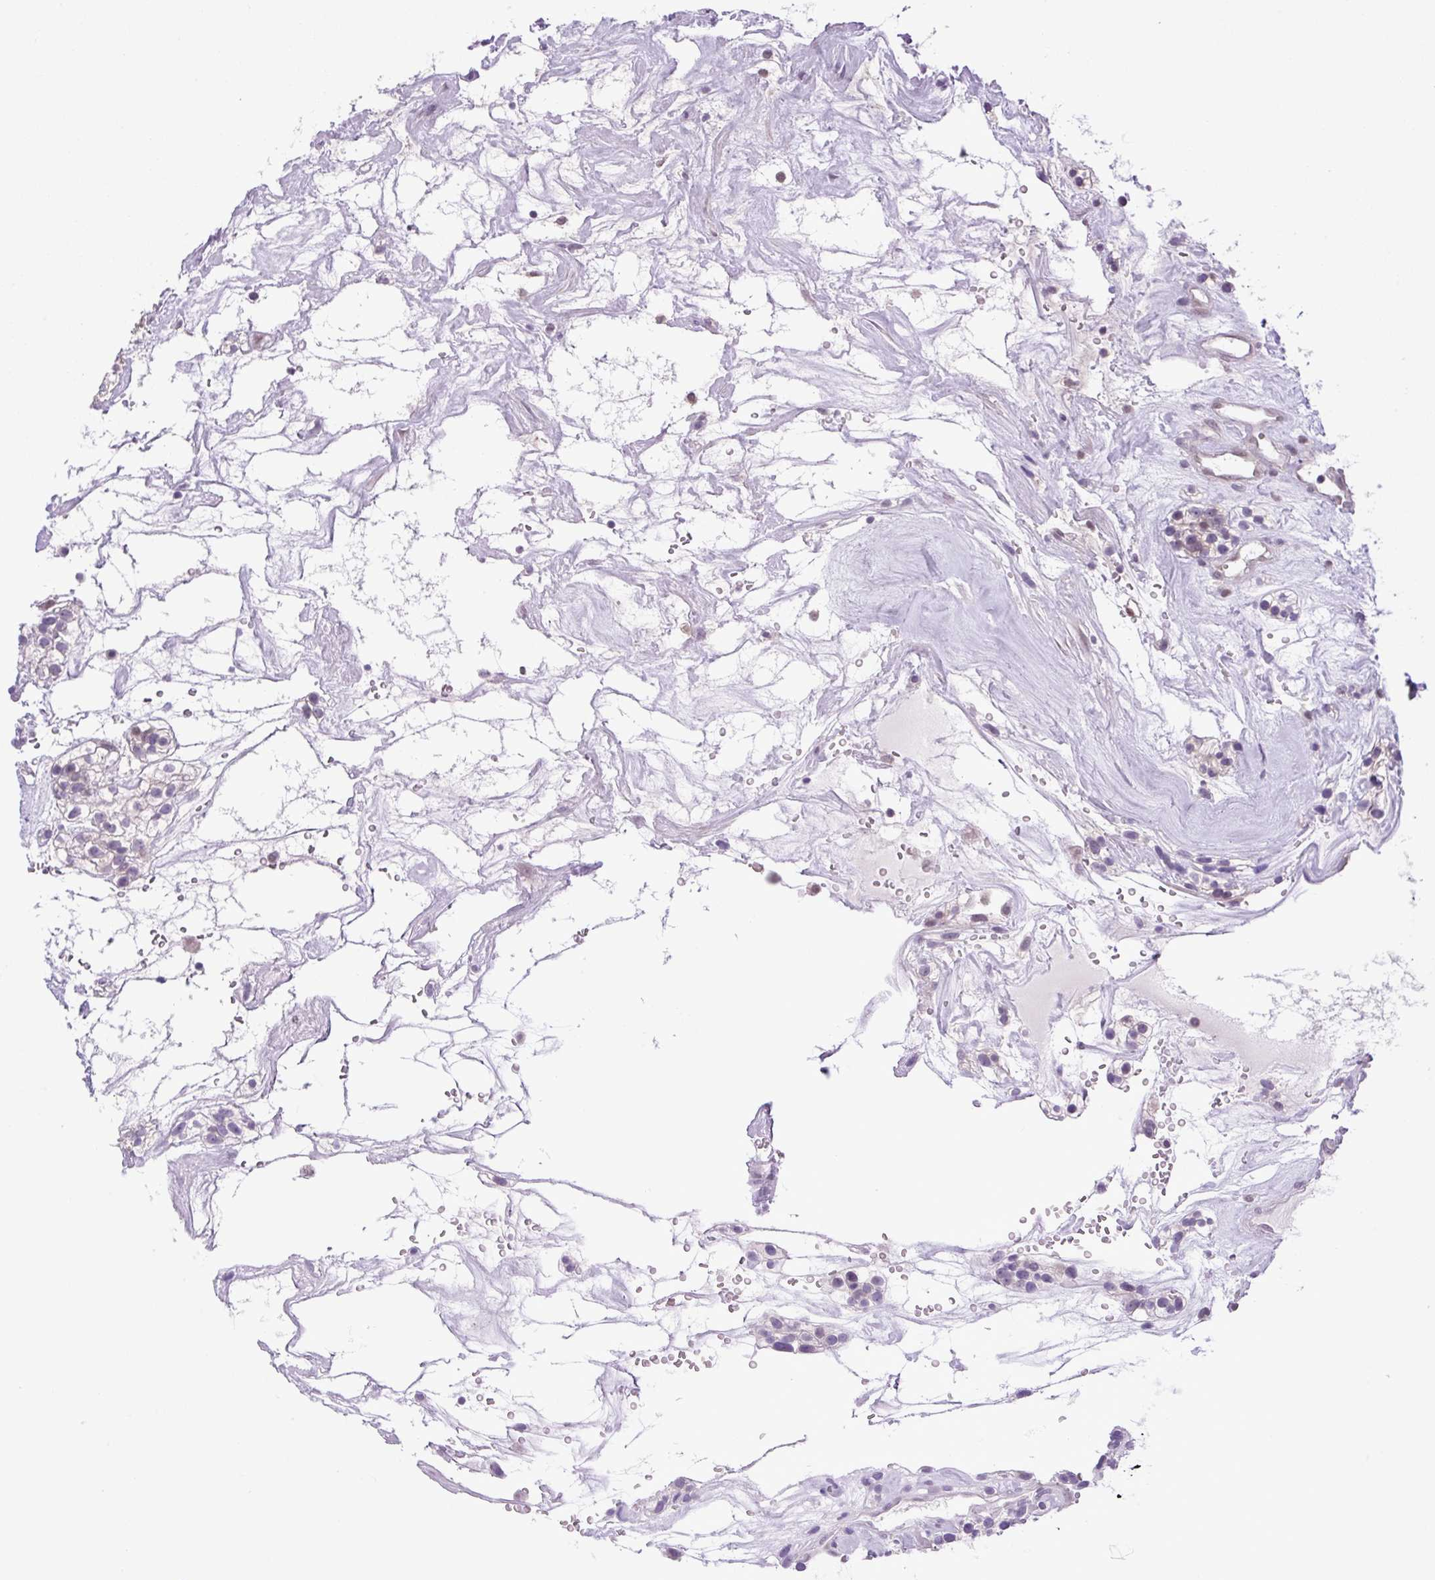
{"staining": {"intensity": "weak", "quantity": "25%-75%", "location": "nuclear"}, "tissue": "renal cancer", "cell_type": "Tumor cells", "image_type": "cancer", "snomed": [{"axis": "morphology", "description": "Adenocarcinoma, NOS"}, {"axis": "topography", "description": "Kidney"}], "caption": "Immunohistochemistry (IHC) staining of renal cancer (adenocarcinoma), which demonstrates low levels of weak nuclear staining in about 25%-75% of tumor cells indicating weak nuclear protein staining. The staining was performed using DAB (brown) for protein detection and nuclei were counterstained in hematoxylin (blue).", "gene": "KPNA1", "patient": {"sex": "female", "age": 57}}